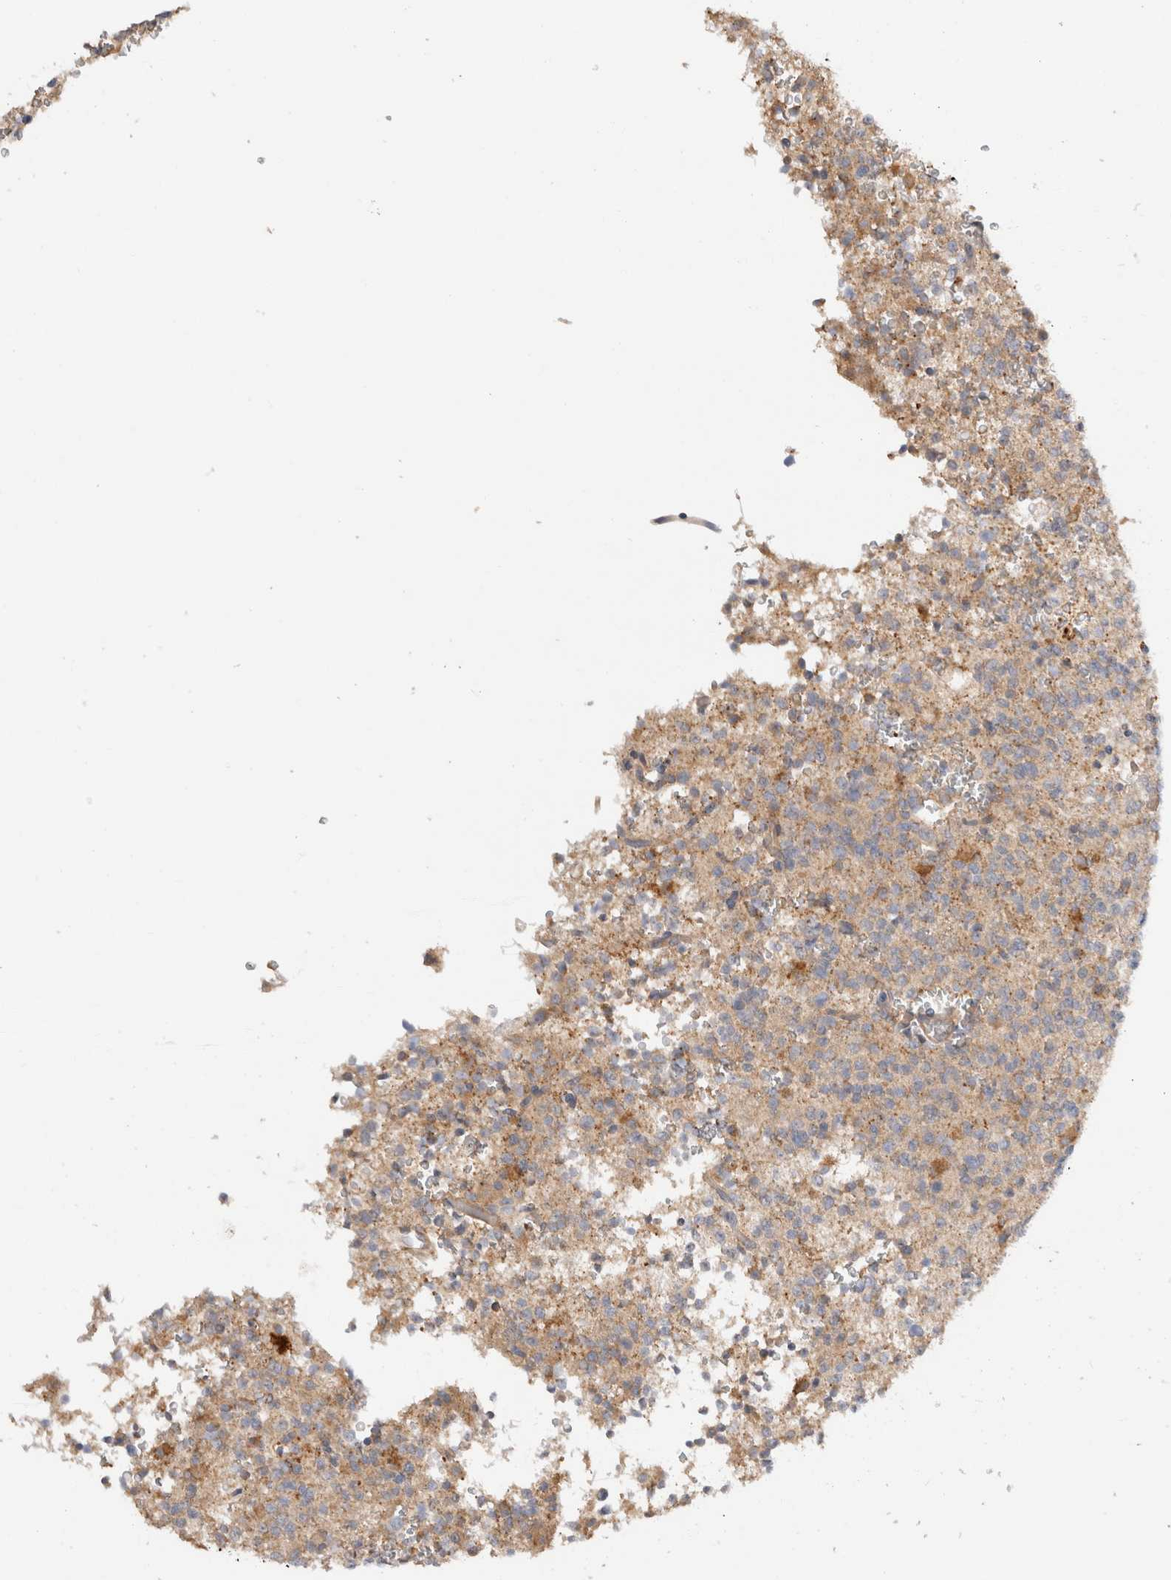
{"staining": {"intensity": "moderate", "quantity": "25%-75%", "location": "cytoplasmic/membranous"}, "tissue": "glioma", "cell_type": "Tumor cells", "image_type": "cancer", "snomed": [{"axis": "morphology", "description": "Glioma, malignant, High grade"}, {"axis": "topography", "description": "Brain"}], "caption": "Tumor cells reveal moderate cytoplasmic/membranous staining in approximately 25%-75% of cells in glioma. The staining was performed using DAB to visualize the protein expression in brown, while the nuclei were stained in blue with hematoxylin (Magnification: 20x).", "gene": "SGK3", "patient": {"sex": "female", "age": 62}}